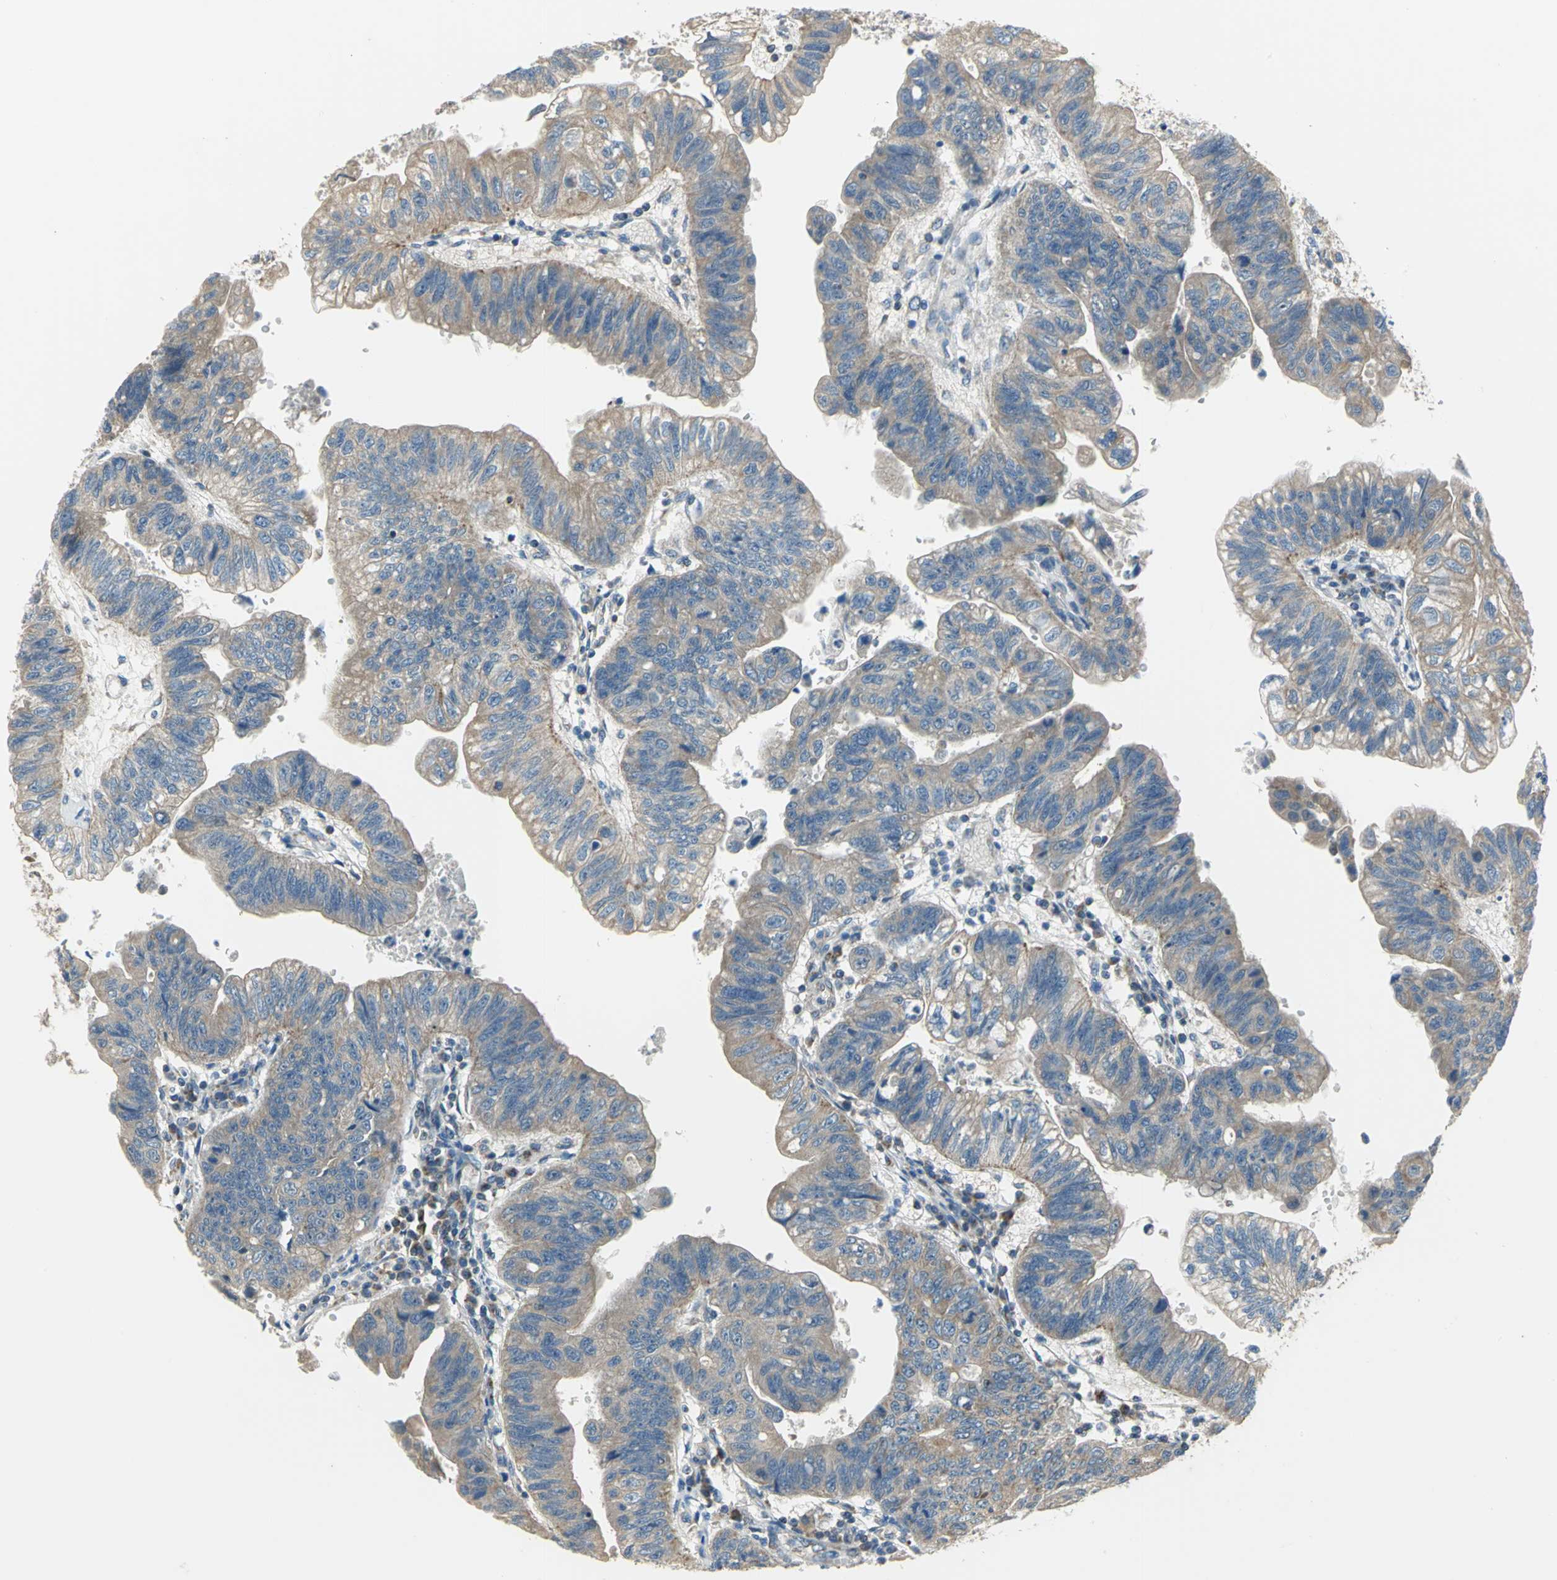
{"staining": {"intensity": "moderate", "quantity": ">75%", "location": "cytoplasmic/membranous"}, "tissue": "stomach cancer", "cell_type": "Tumor cells", "image_type": "cancer", "snomed": [{"axis": "morphology", "description": "Adenocarcinoma, NOS"}, {"axis": "topography", "description": "Stomach"}], "caption": "About >75% of tumor cells in human stomach cancer exhibit moderate cytoplasmic/membranous protein staining as visualized by brown immunohistochemical staining.", "gene": "TRAK1", "patient": {"sex": "male", "age": 59}}